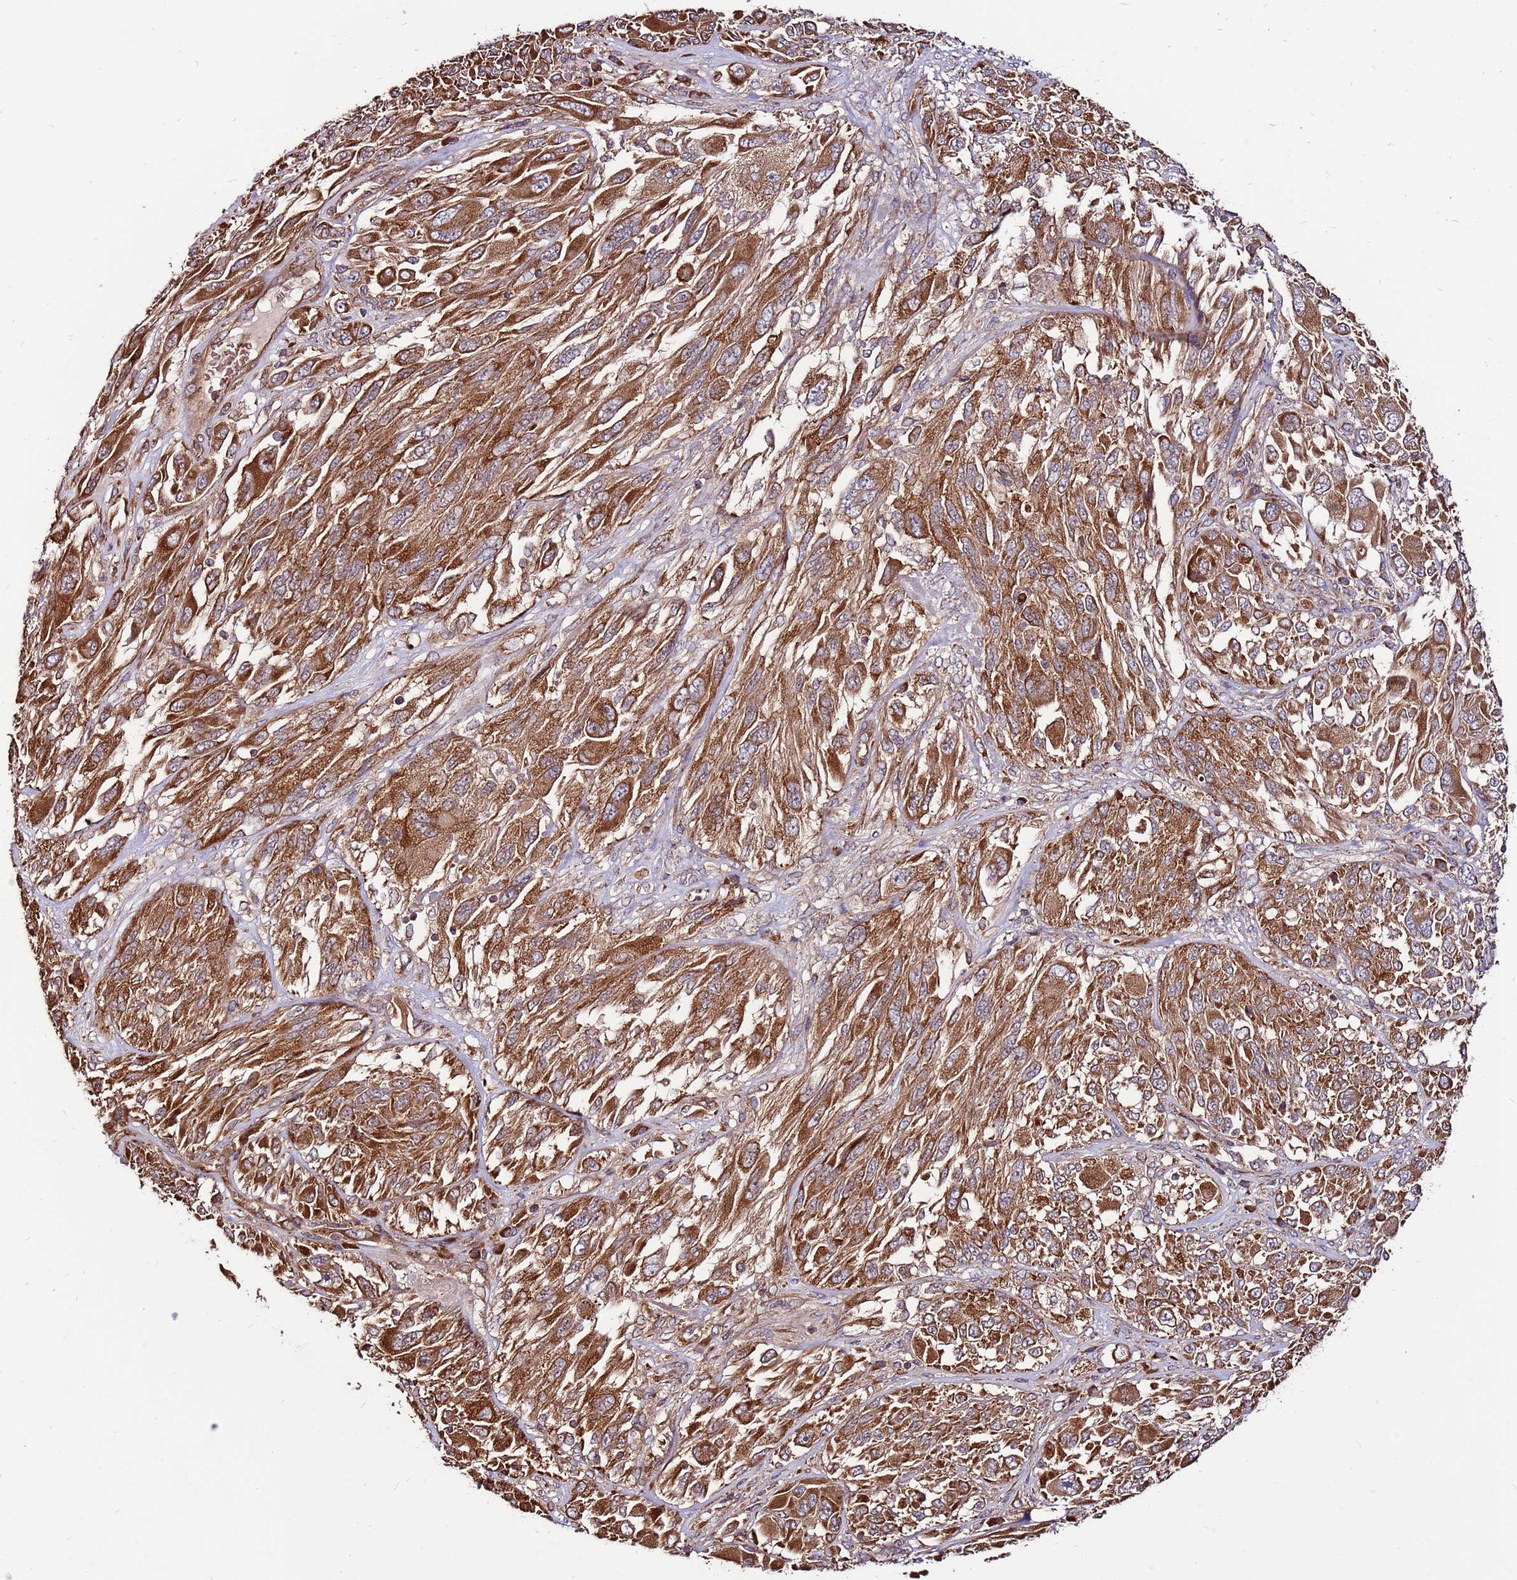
{"staining": {"intensity": "strong", "quantity": ">75%", "location": "cytoplasmic/membranous"}, "tissue": "melanoma", "cell_type": "Tumor cells", "image_type": "cancer", "snomed": [{"axis": "morphology", "description": "Malignant melanoma, NOS"}, {"axis": "topography", "description": "Skin"}], "caption": "A micrograph of human melanoma stained for a protein demonstrates strong cytoplasmic/membranous brown staining in tumor cells.", "gene": "SLC44A5", "patient": {"sex": "female", "age": 91}}